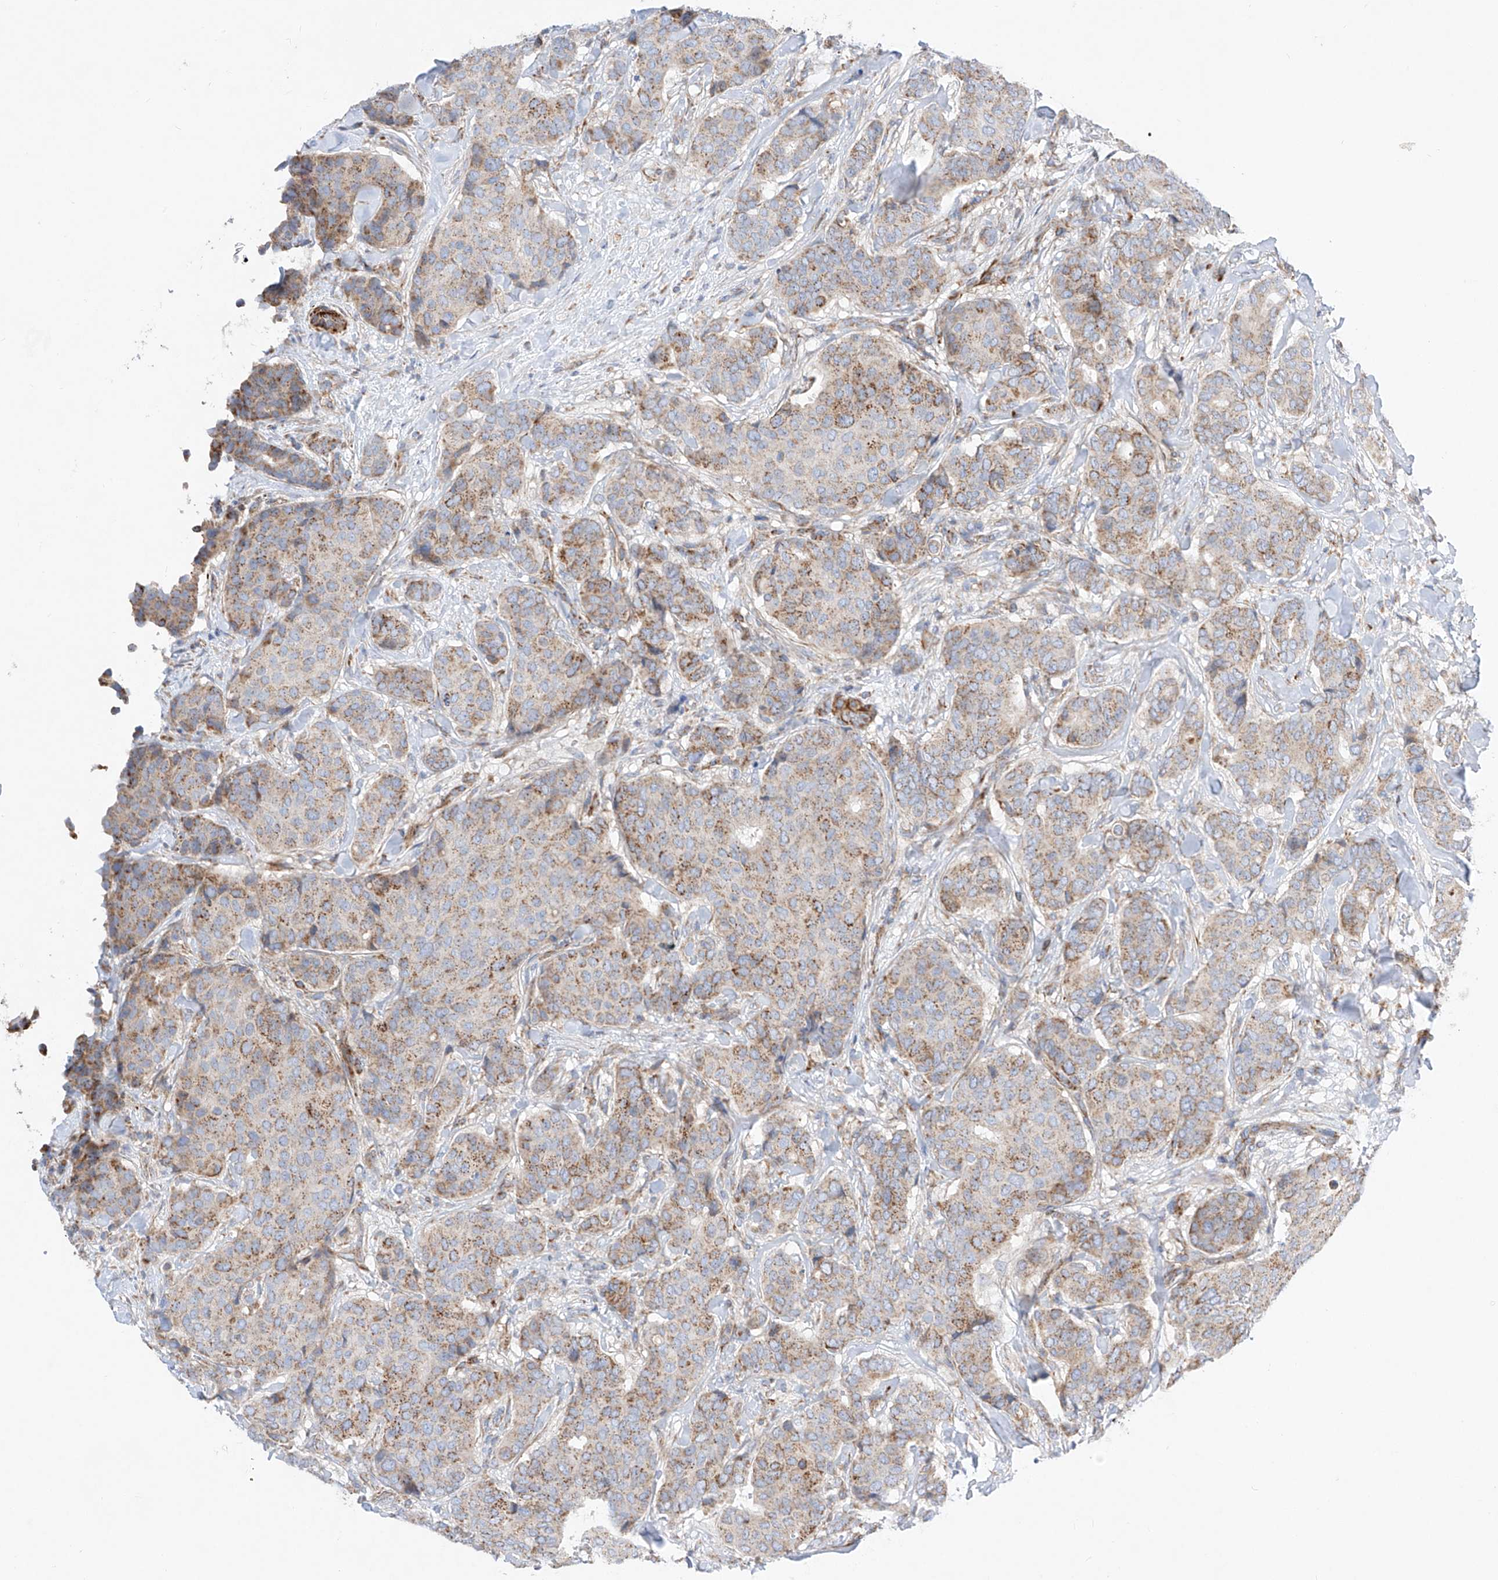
{"staining": {"intensity": "moderate", "quantity": ">75%", "location": "cytoplasmic/membranous"}, "tissue": "breast cancer", "cell_type": "Tumor cells", "image_type": "cancer", "snomed": [{"axis": "morphology", "description": "Duct carcinoma"}, {"axis": "topography", "description": "Breast"}], "caption": "Immunohistochemical staining of human breast cancer (intraductal carcinoma) shows medium levels of moderate cytoplasmic/membranous positivity in about >75% of tumor cells.", "gene": "CST9", "patient": {"sex": "female", "age": 75}}